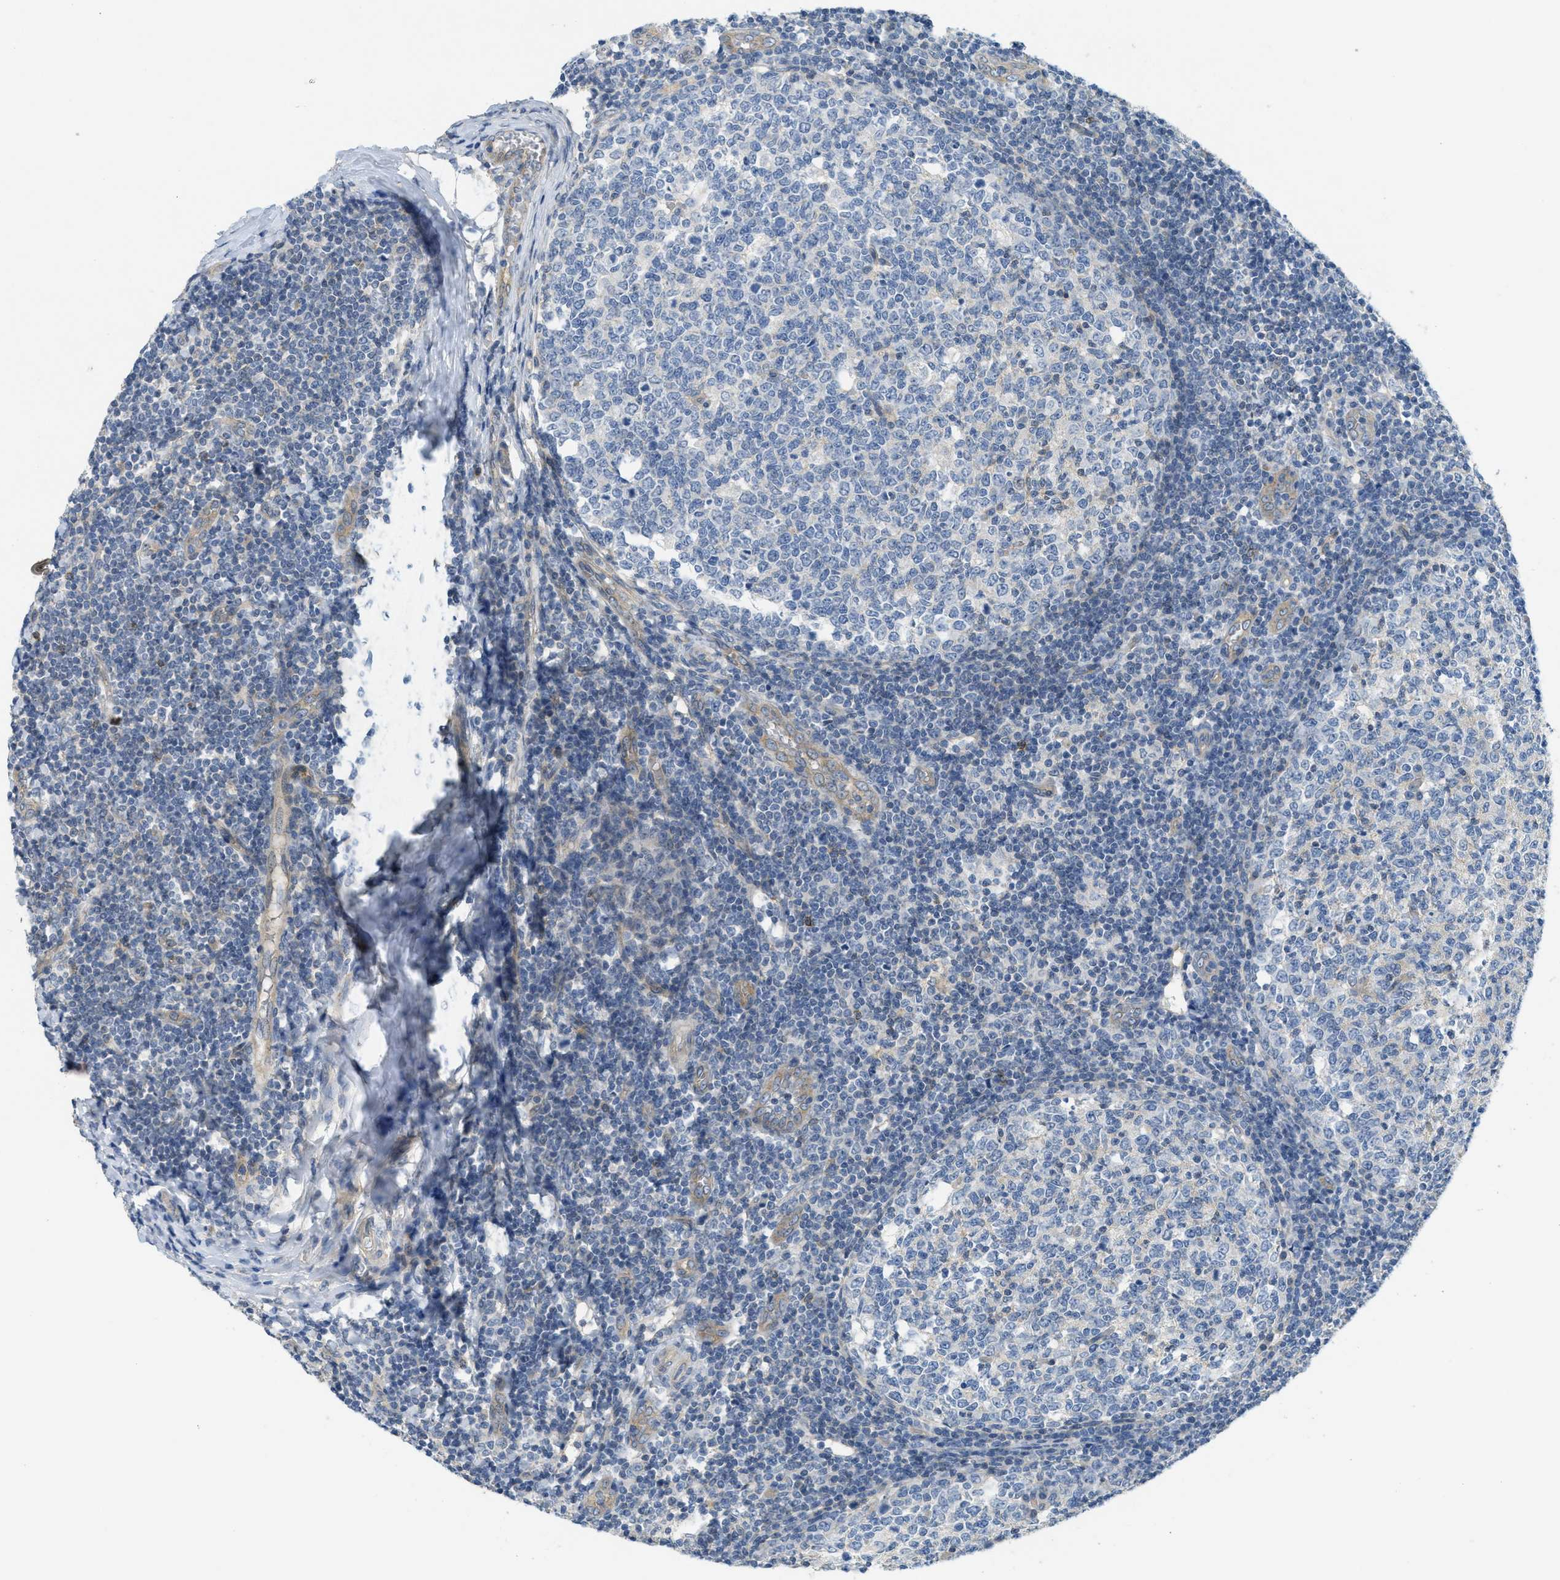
{"staining": {"intensity": "negative", "quantity": "none", "location": "none"}, "tissue": "tonsil", "cell_type": "Germinal center cells", "image_type": "normal", "snomed": [{"axis": "morphology", "description": "Normal tissue, NOS"}, {"axis": "topography", "description": "Tonsil"}], "caption": "Tonsil was stained to show a protein in brown. There is no significant staining in germinal center cells. (IHC, brightfield microscopy, high magnification).", "gene": "ZFYVE9", "patient": {"sex": "female", "age": 19}}